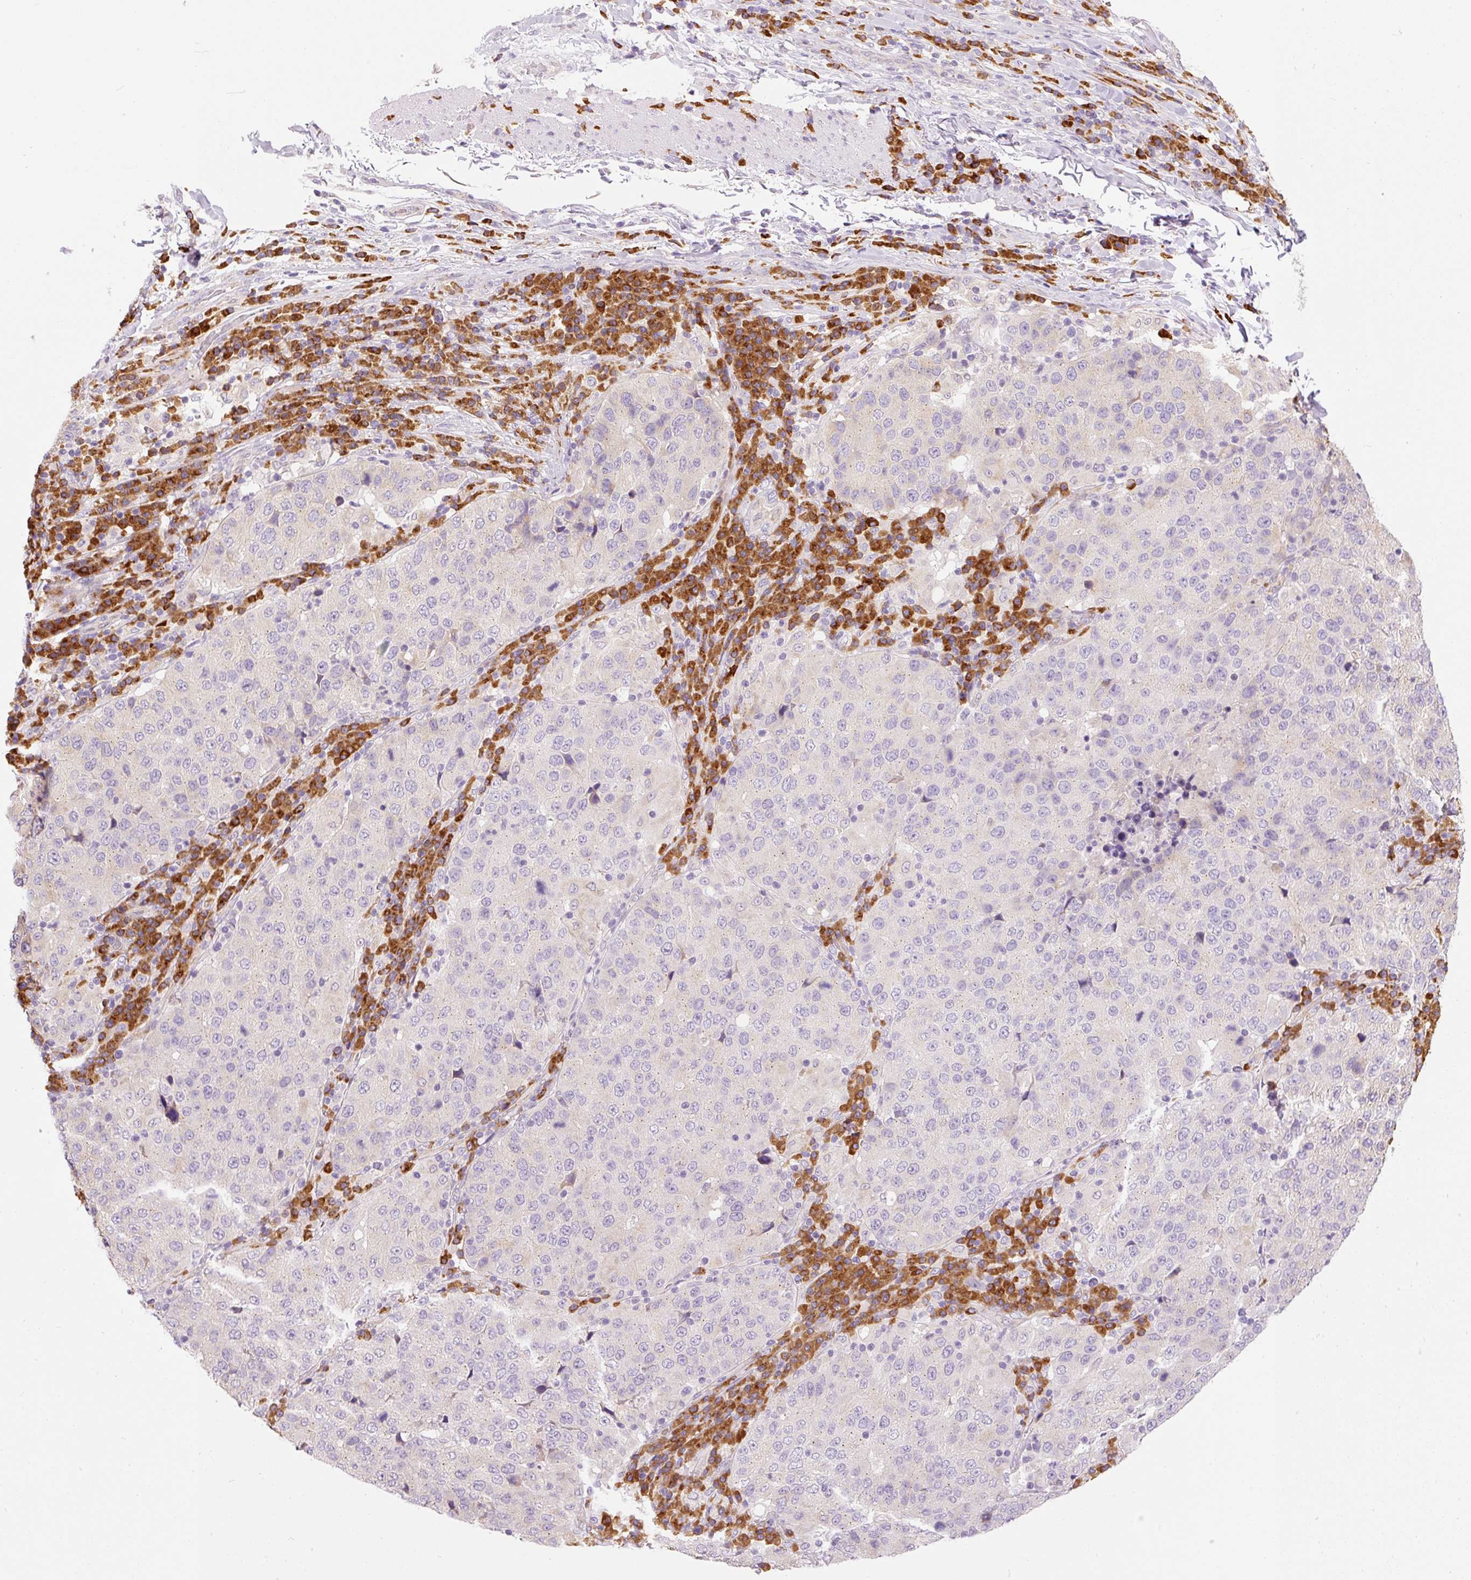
{"staining": {"intensity": "weak", "quantity": "<25%", "location": "cytoplasmic/membranous"}, "tissue": "stomach cancer", "cell_type": "Tumor cells", "image_type": "cancer", "snomed": [{"axis": "morphology", "description": "Adenocarcinoma, NOS"}, {"axis": "topography", "description": "Stomach"}], "caption": "Tumor cells show no significant protein staining in adenocarcinoma (stomach). (Brightfield microscopy of DAB (3,3'-diaminobenzidine) IHC at high magnification).", "gene": "PNPLA5", "patient": {"sex": "male", "age": 71}}